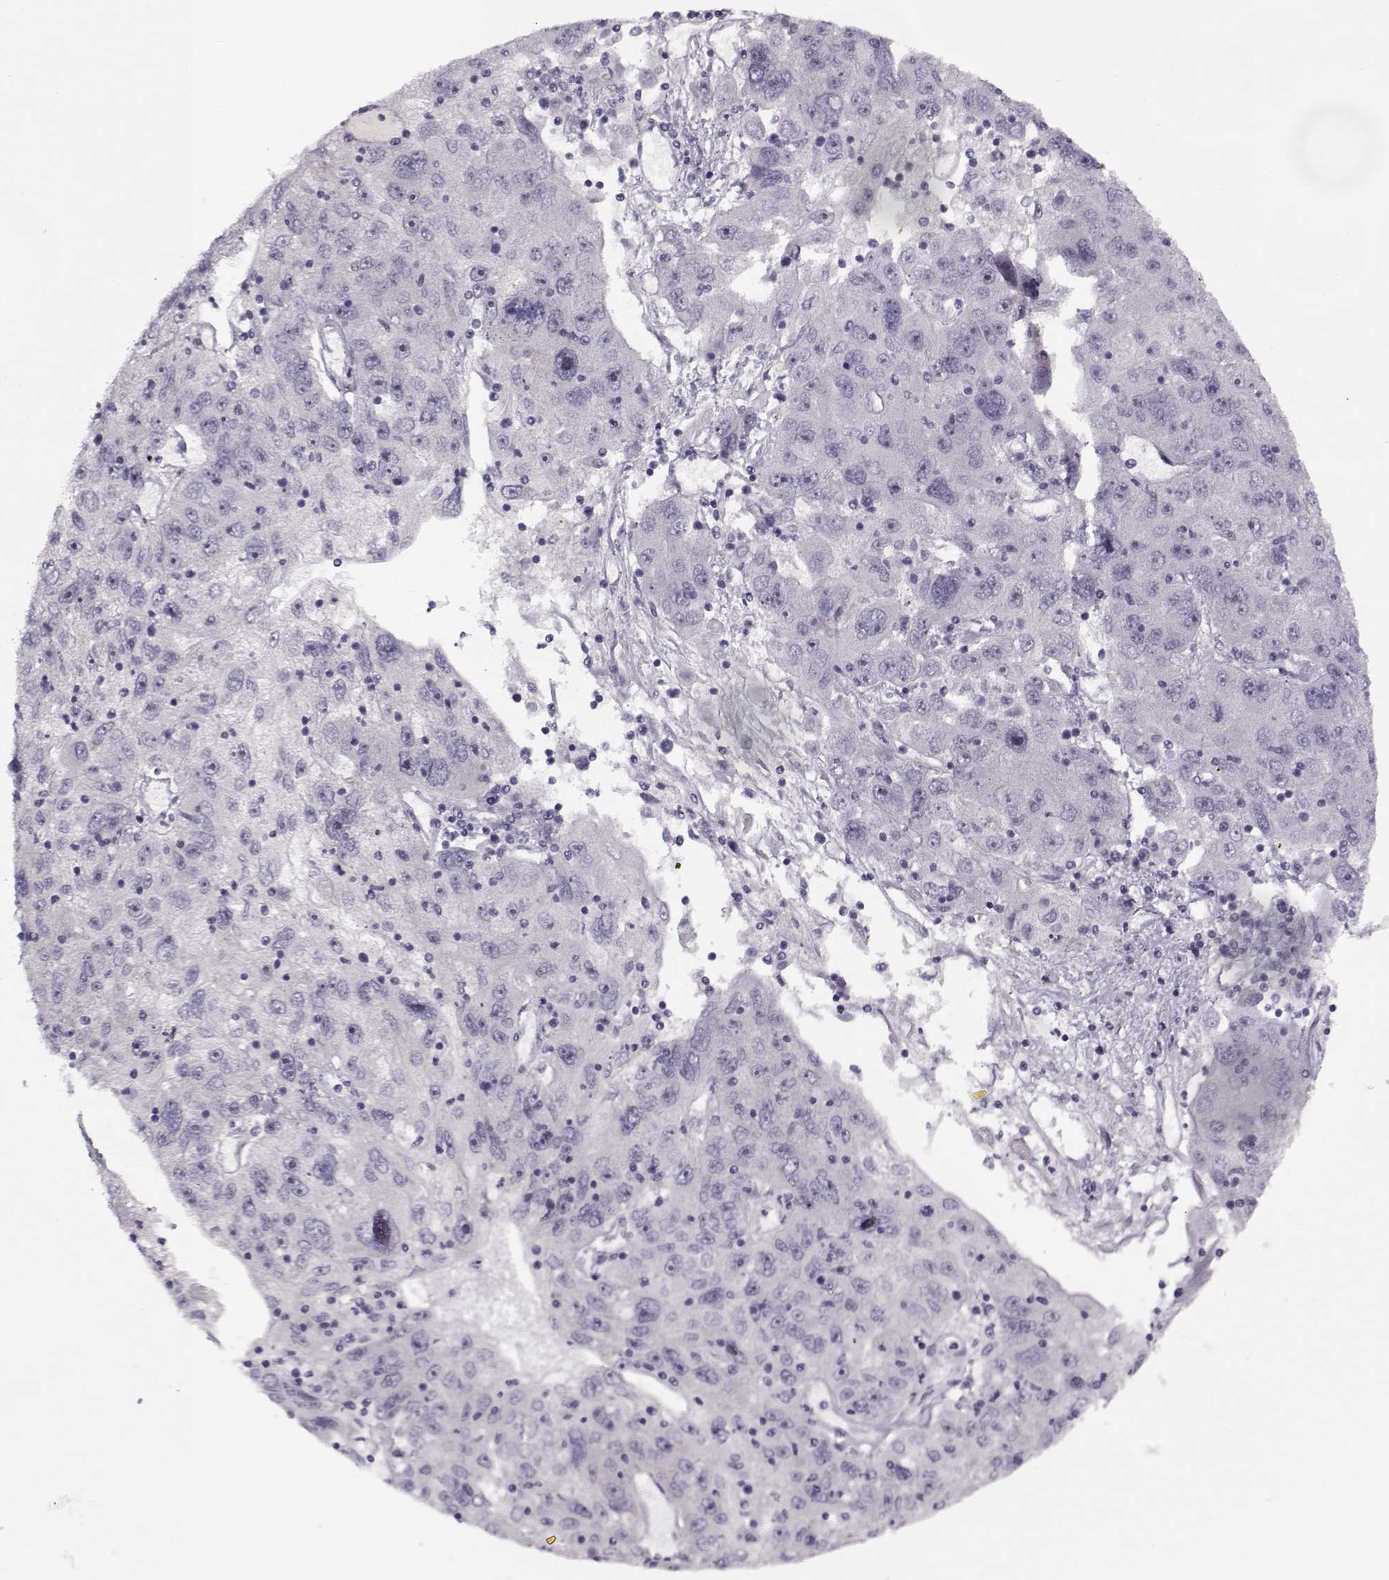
{"staining": {"intensity": "negative", "quantity": "none", "location": "none"}, "tissue": "stomach cancer", "cell_type": "Tumor cells", "image_type": "cancer", "snomed": [{"axis": "morphology", "description": "Adenocarcinoma, NOS"}, {"axis": "topography", "description": "Stomach"}], "caption": "Image shows no protein expression in tumor cells of stomach cancer (adenocarcinoma) tissue.", "gene": "PNMT", "patient": {"sex": "male", "age": 56}}